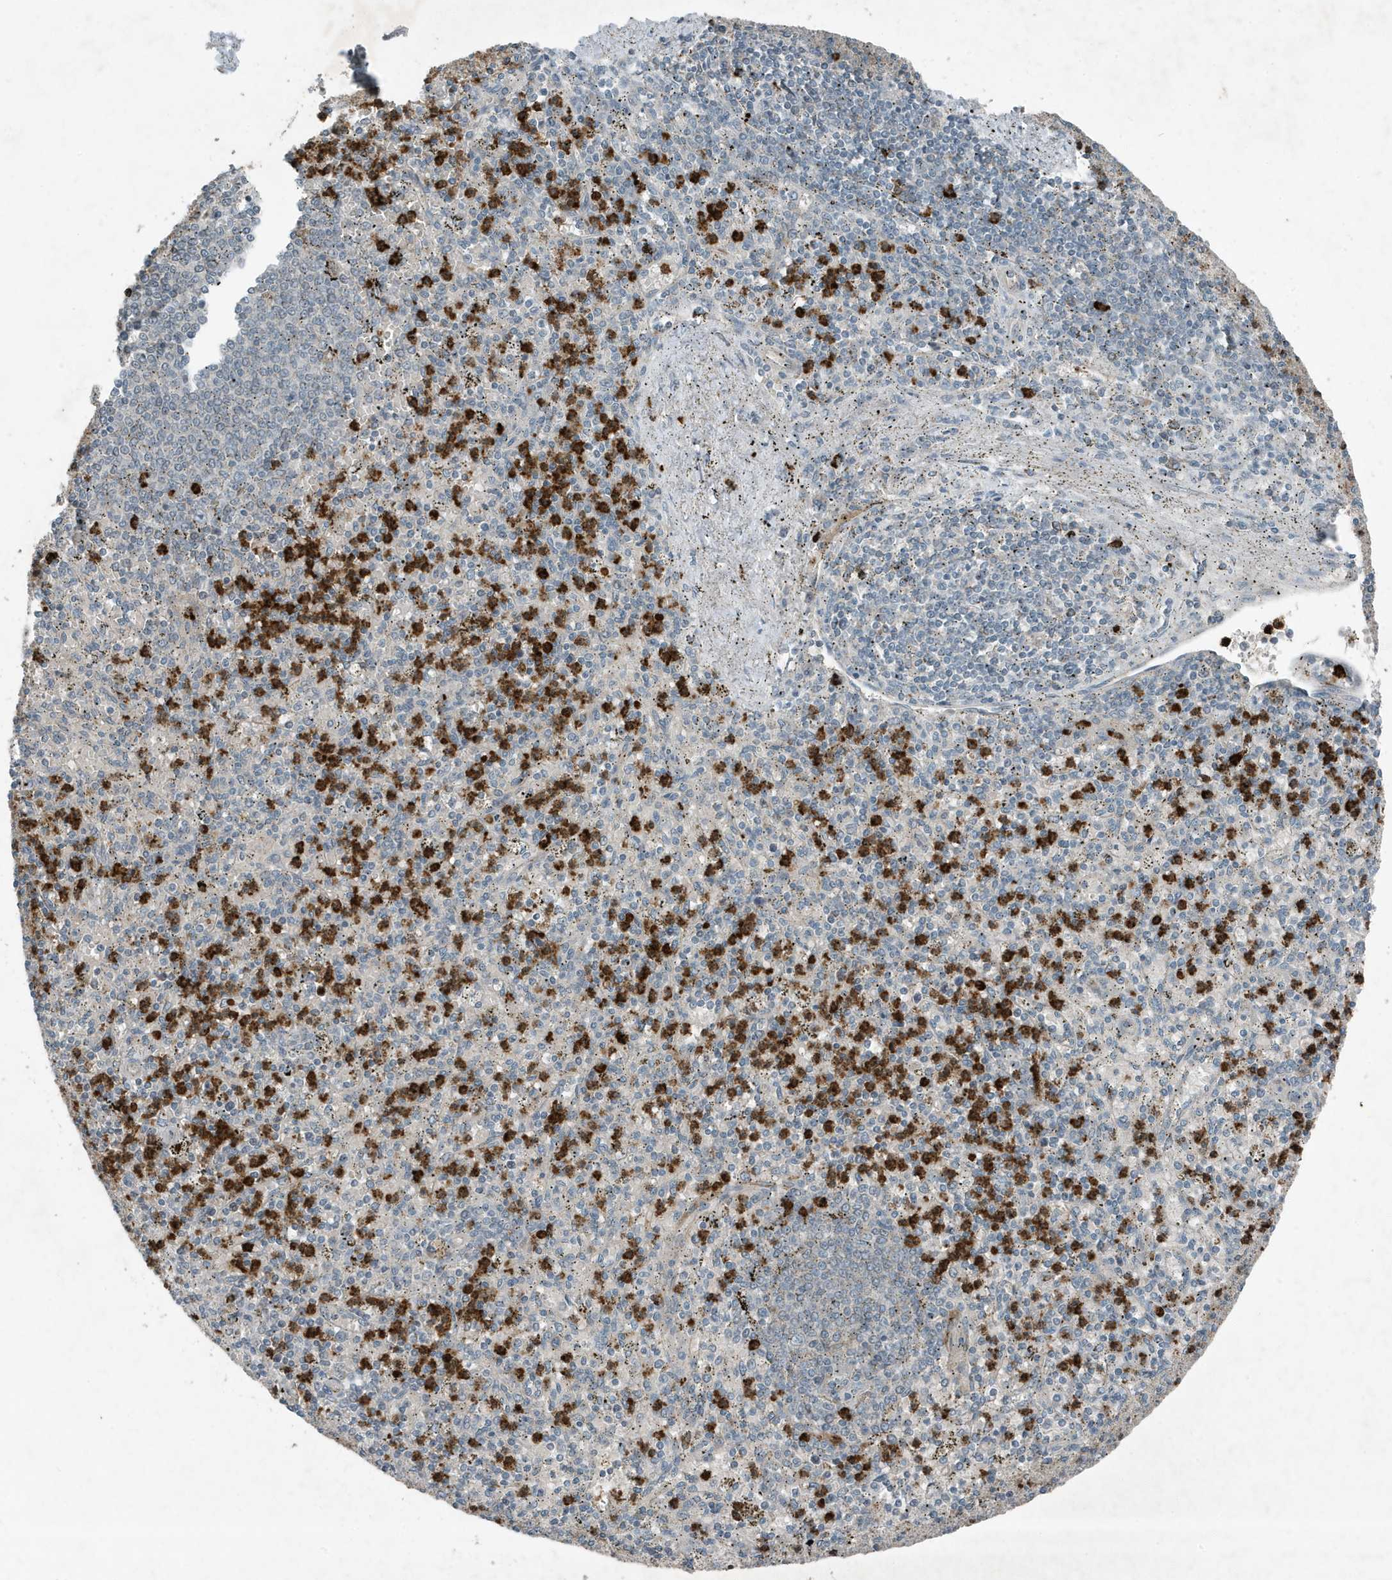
{"staining": {"intensity": "strong", "quantity": "<25%", "location": "cytoplasmic/membranous"}, "tissue": "spleen", "cell_type": "Cells in red pulp", "image_type": "normal", "snomed": [{"axis": "morphology", "description": "Normal tissue, NOS"}, {"axis": "topography", "description": "Spleen"}], "caption": "This histopathology image demonstrates IHC staining of unremarkable spleen, with medium strong cytoplasmic/membranous staining in about <25% of cells in red pulp.", "gene": "DAPP1", "patient": {"sex": "male", "age": 72}}